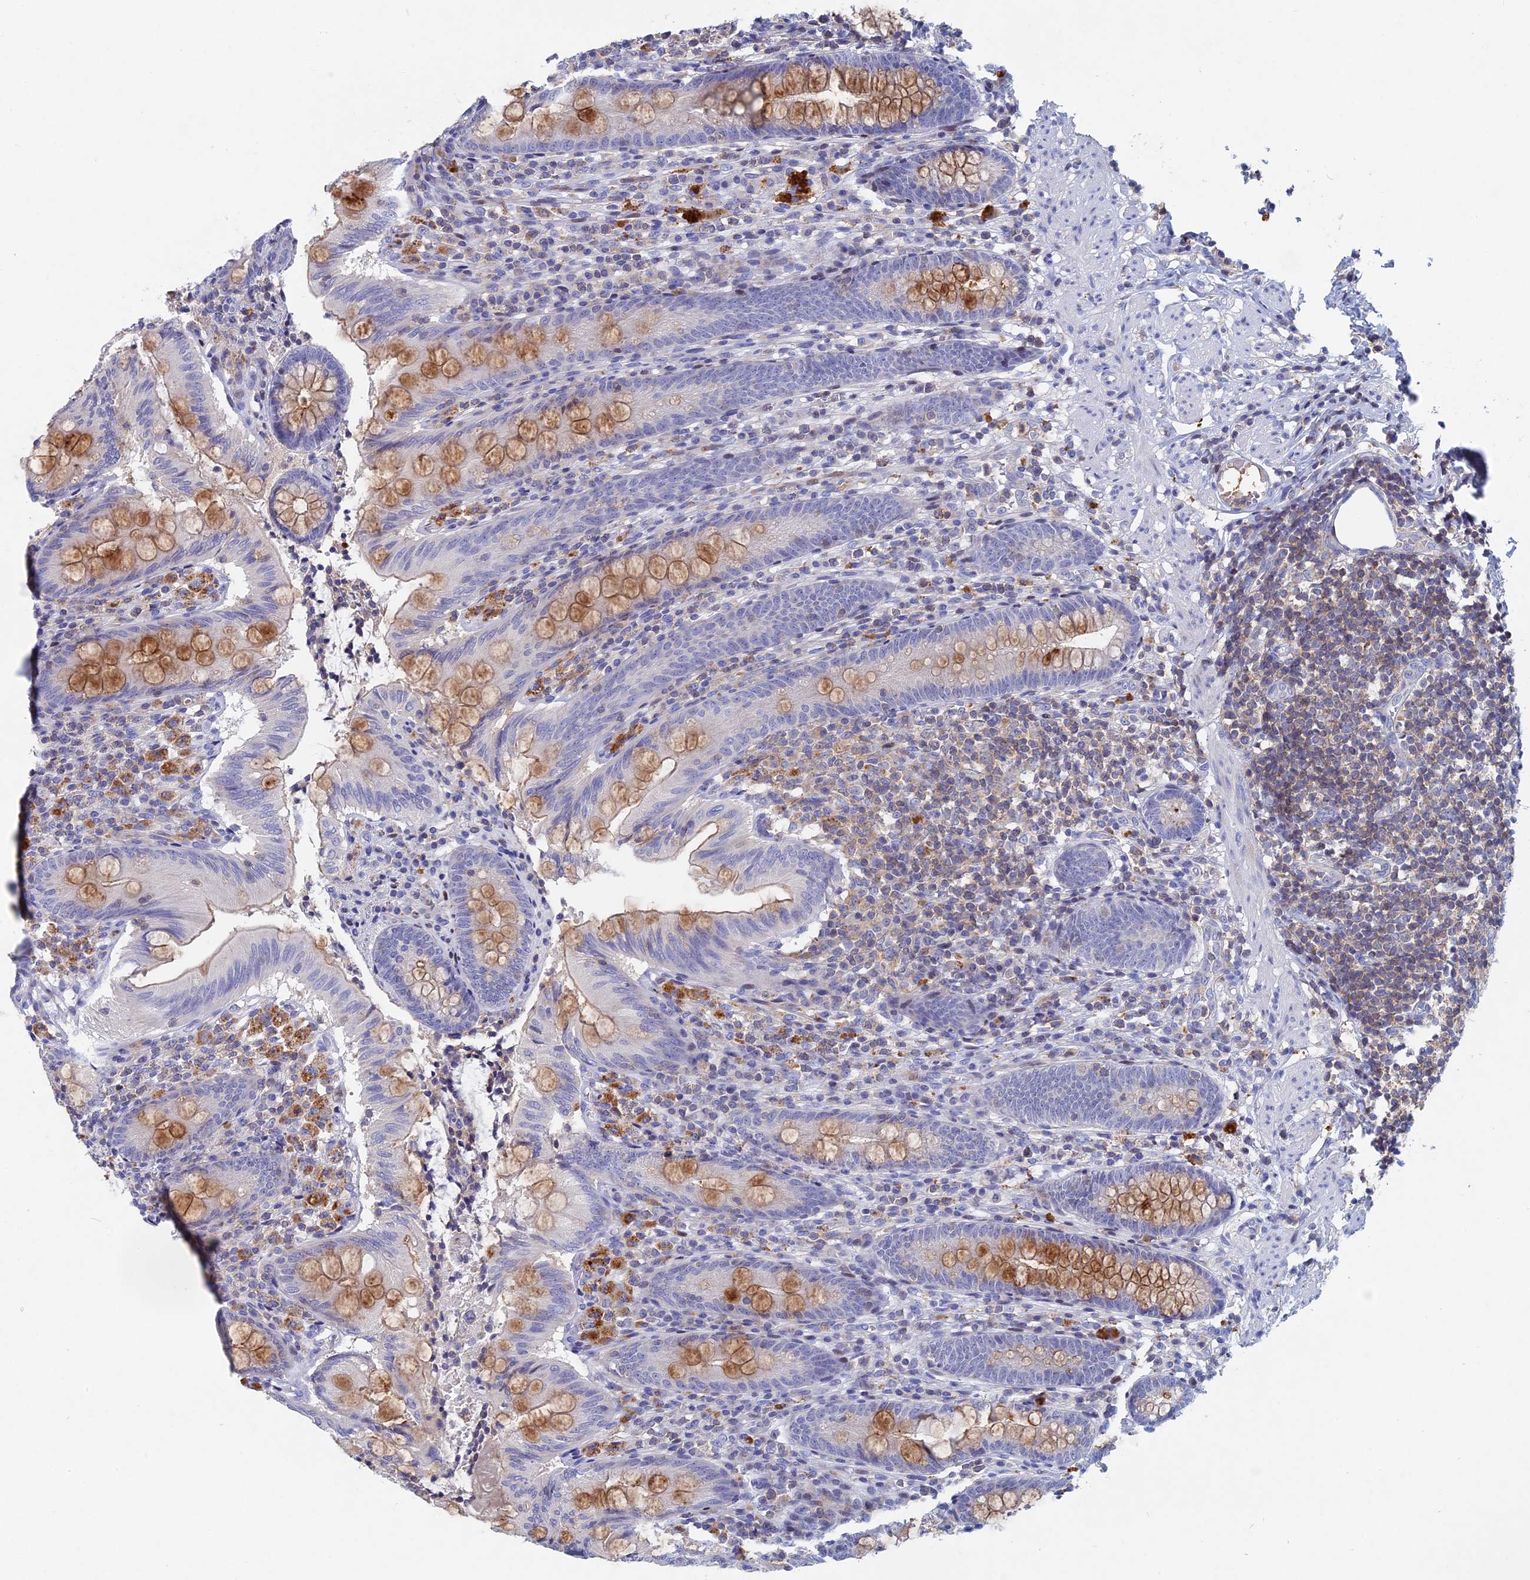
{"staining": {"intensity": "moderate", "quantity": "25%-75%", "location": "cytoplasmic/membranous"}, "tissue": "appendix", "cell_type": "Glandular cells", "image_type": "normal", "snomed": [{"axis": "morphology", "description": "Normal tissue, NOS"}, {"axis": "topography", "description": "Appendix"}], "caption": "Protein expression analysis of unremarkable appendix demonstrates moderate cytoplasmic/membranous staining in approximately 25%-75% of glandular cells.", "gene": "ACP7", "patient": {"sex": "male", "age": 55}}